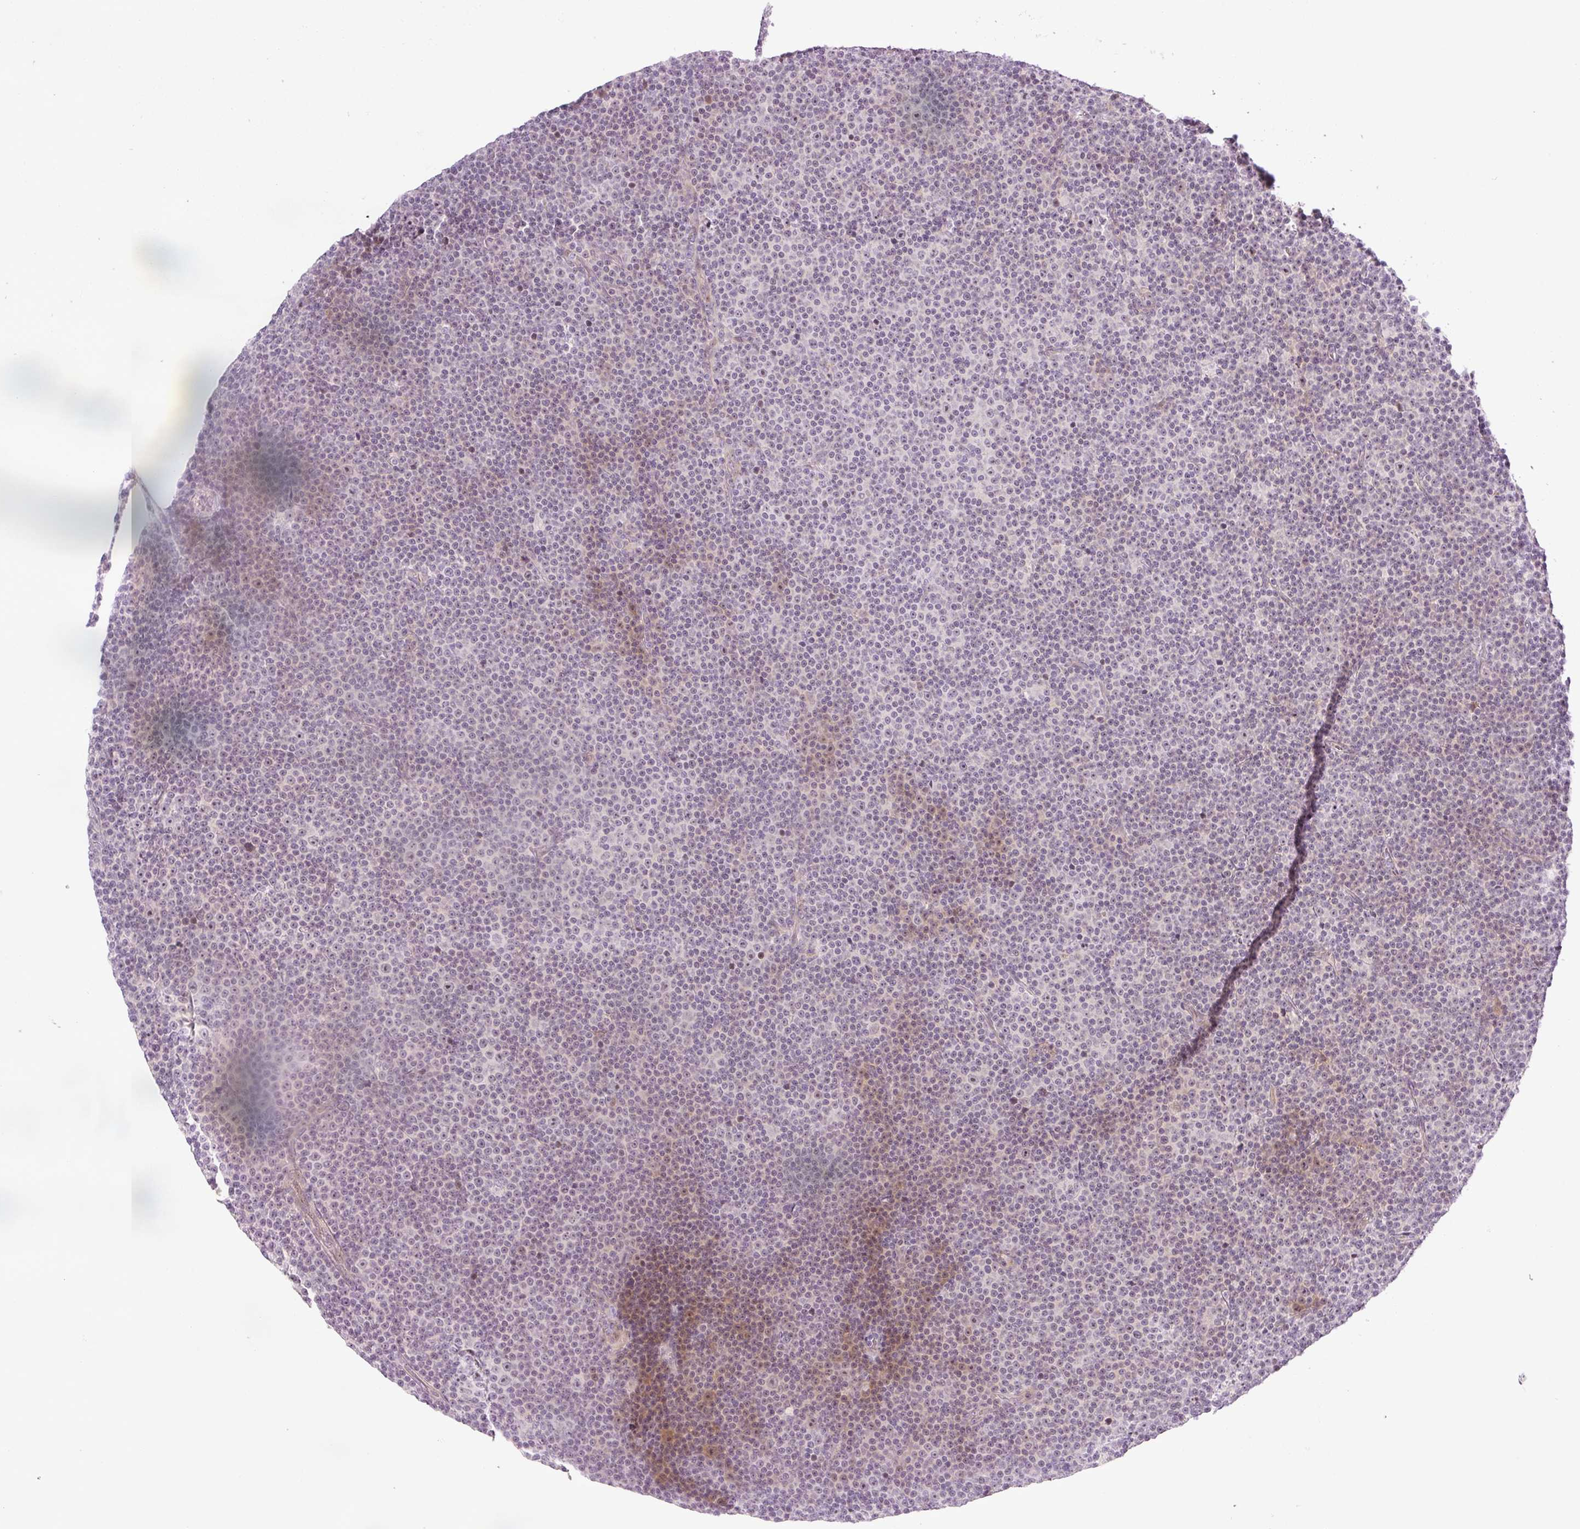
{"staining": {"intensity": "weak", "quantity": "25%-75%", "location": "nuclear"}, "tissue": "lymphoma", "cell_type": "Tumor cells", "image_type": "cancer", "snomed": [{"axis": "morphology", "description": "Malignant lymphoma, non-Hodgkin's type, Low grade"}, {"axis": "topography", "description": "Lymph node"}], "caption": "Protein positivity by IHC displays weak nuclear staining in approximately 25%-75% of tumor cells in malignant lymphoma, non-Hodgkin's type (low-grade). (brown staining indicates protein expression, while blue staining denotes nuclei).", "gene": "AAR2", "patient": {"sex": "female", "age": 67}}